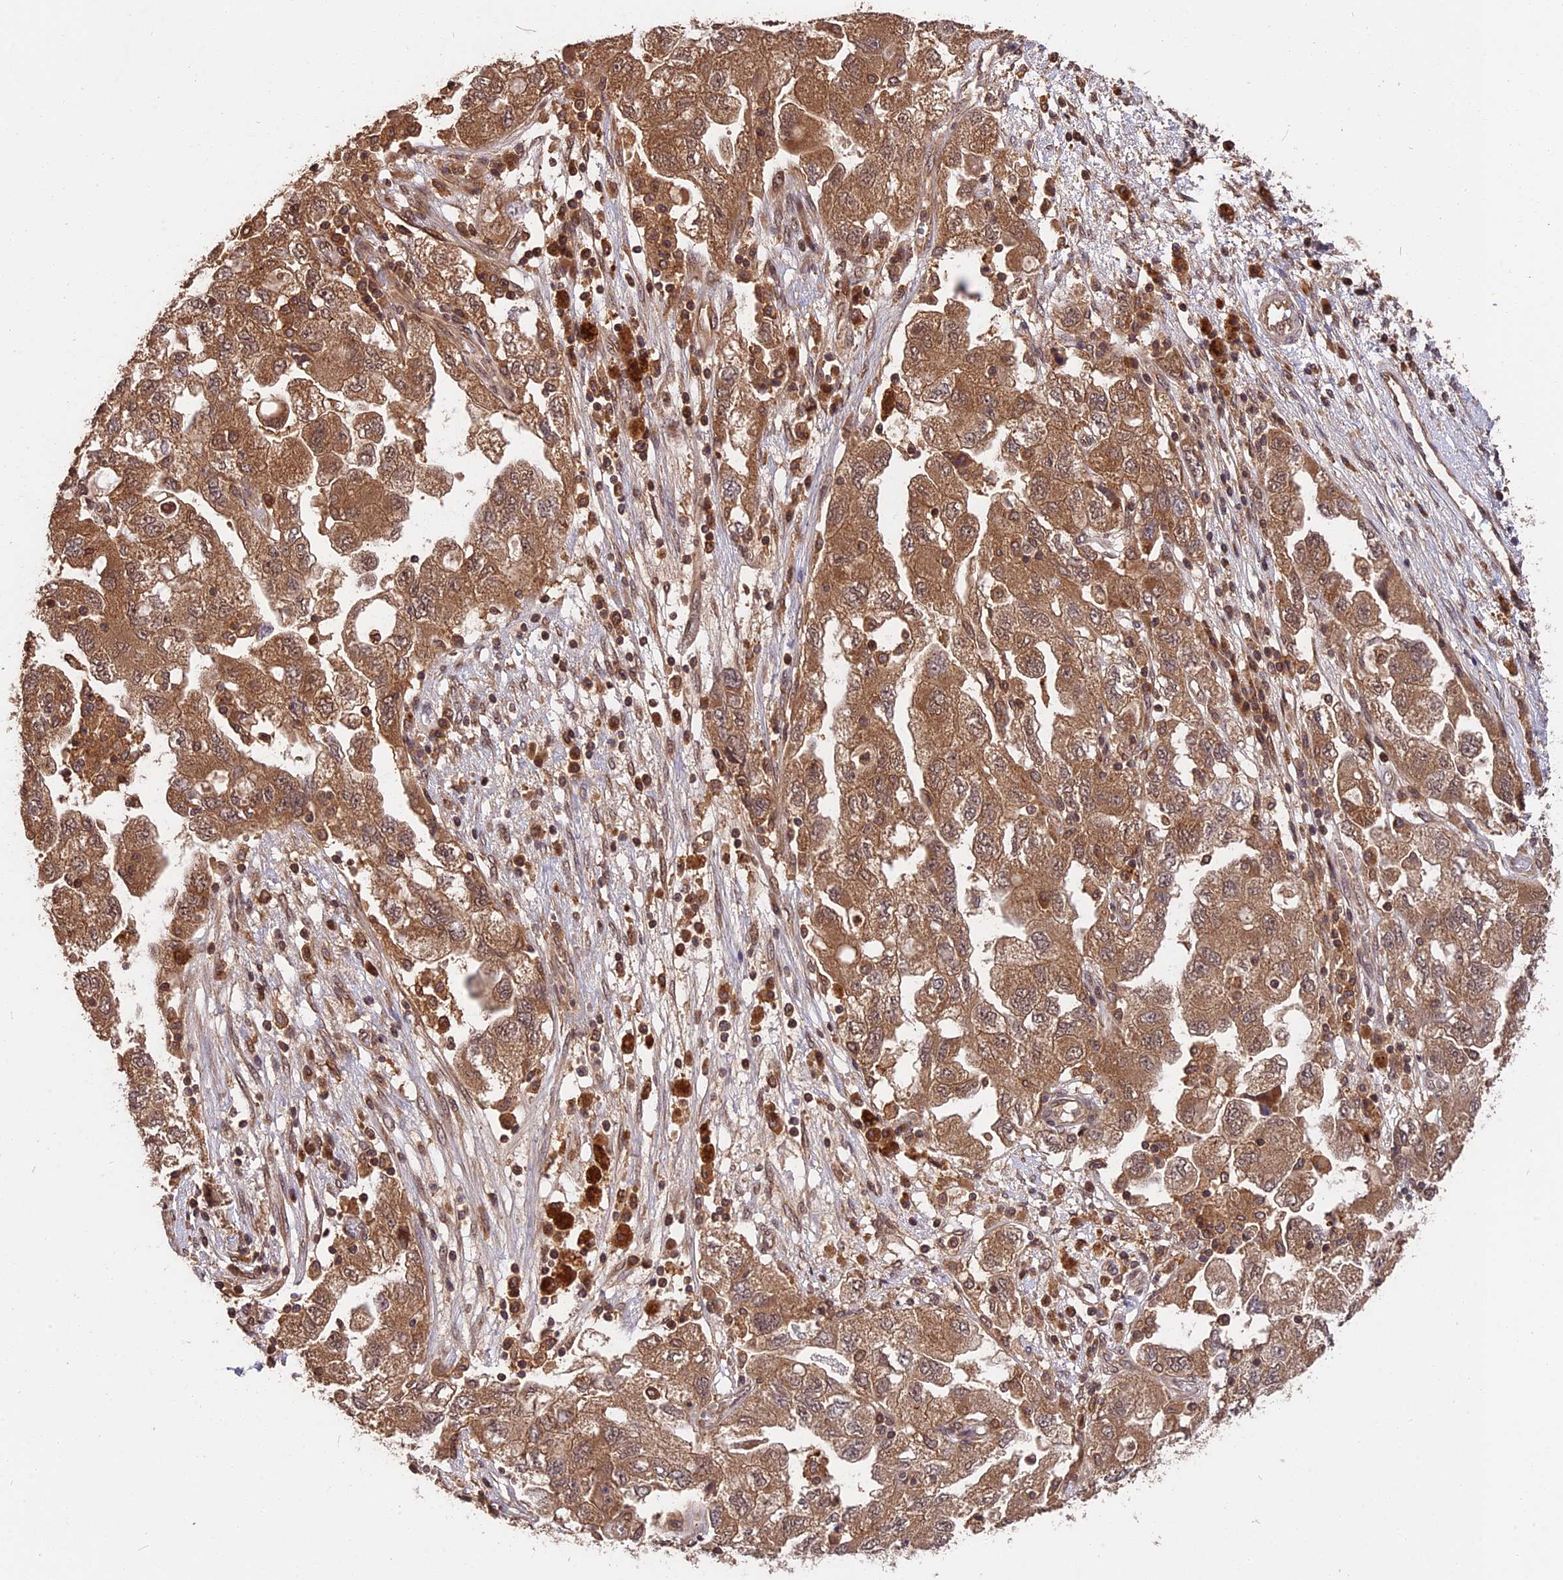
{"staining": {"intensity": "moderate", "quantity": ">75%", "location": "cytoplasmic/membranous"}, "tissue": "ovarian cancer", "cell_type": "Tumor cells", "image_type": "cancer", "snomed": [{"axis": "morphology", "description": "Carcinoma, NOS"}, {"axis": "morphology", "description": "Cystadenocarcinoma, serous, NOS"}, {"axis": "topography", "description": "Ovary"}], "caption": "Immunohistochemical staining of ovarian cancer (serous cystadenocarcinoma) displays medium levels of moderate cytoplasmic/membranous protein positivity in approximately >75% of tumor cells. Ihc stains the protein in brown and the nuclei are stained blue.", "gene": "ESCO1", "patient": {"sex": "female", "age": 69}}